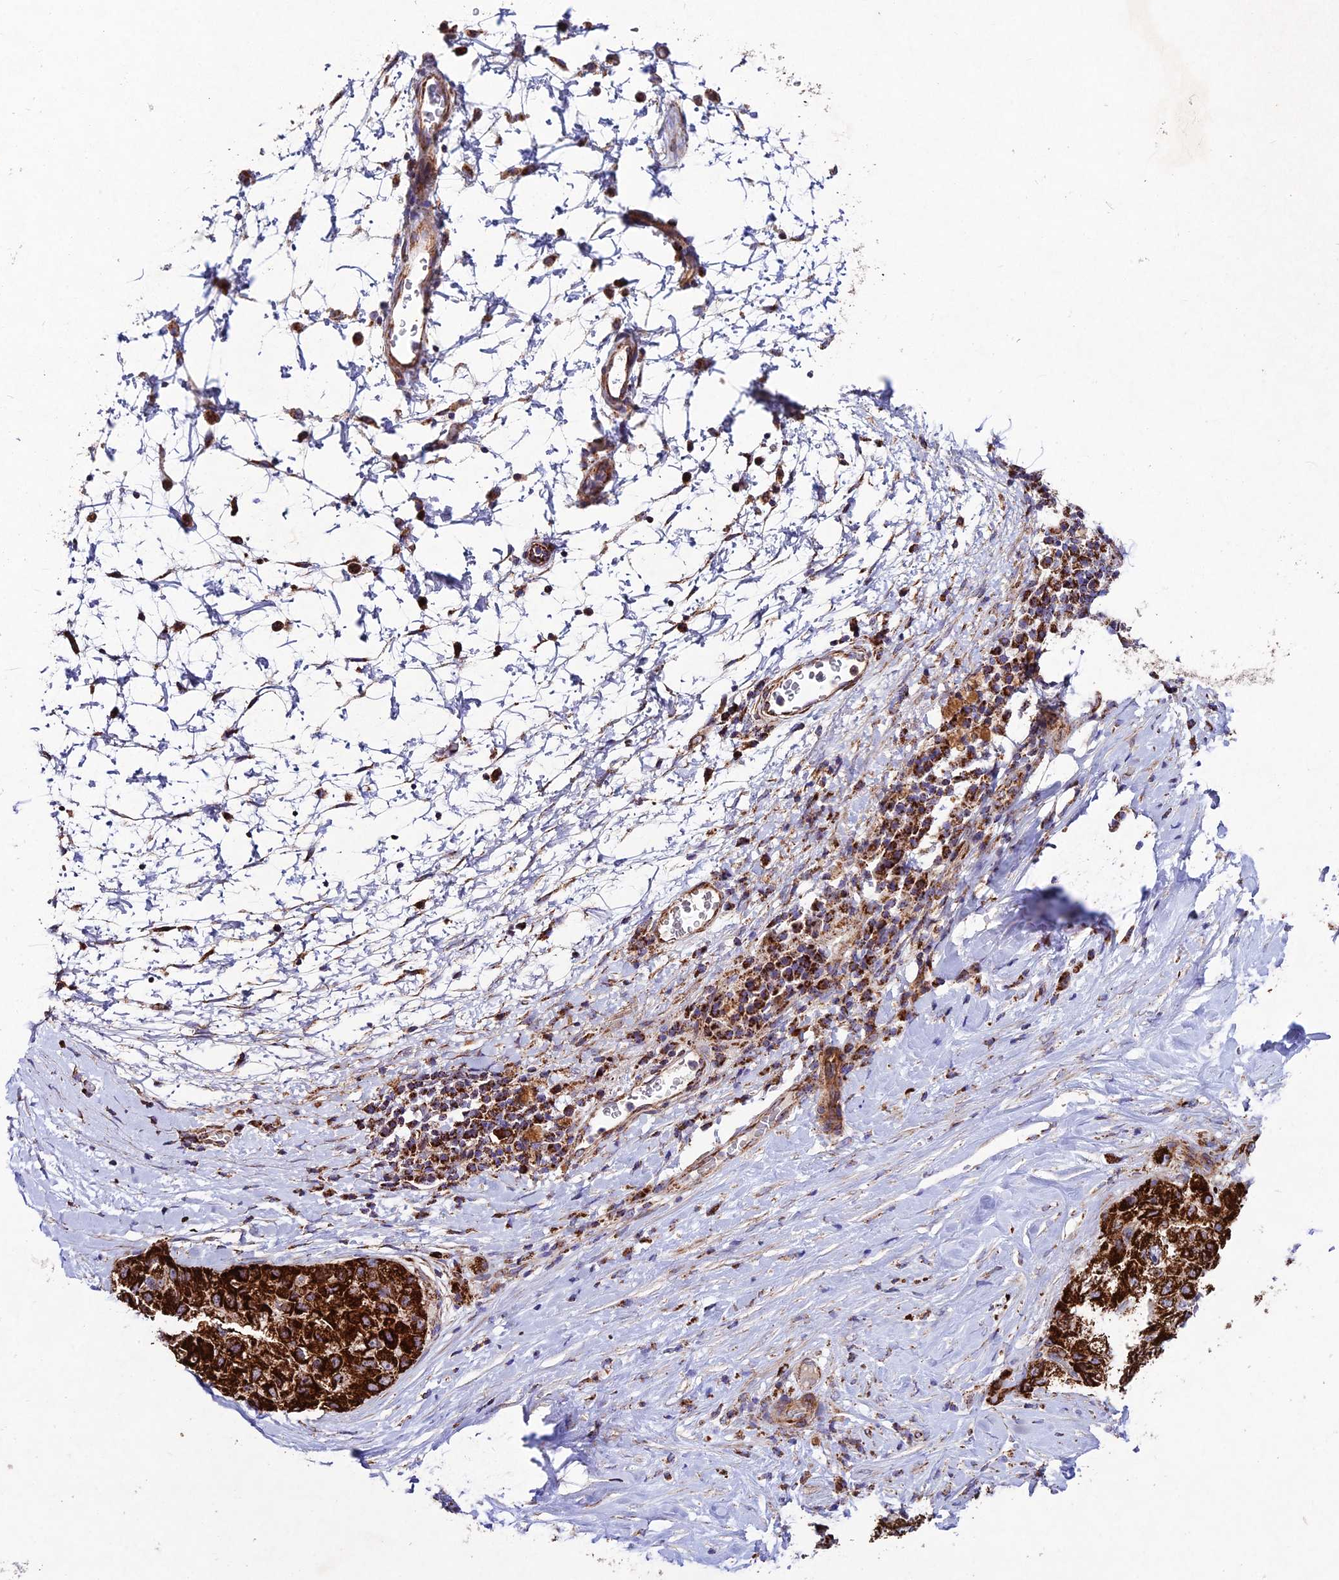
{"staining": {"intensity": "strong", "quantity": ">75%", "location": "cytoplasmic/membranous"}, "tissue": "liver cancer", "cell_type": "Tumor cells", "image_type": "cancer", "snomed": [{"axis": "morphology", "description": "Carcinoma, Hepatocellular, NOS"}, {"axis": "topography", "description": "Liver"}], "caption": "Strong cytoplasmic/membranous protein expression is identified in about >75% of tumor cells in liver cancer (hepatocellular carcinoma).", "gene": "KHDC3L", "patient": {"sex": "male", "age": 80}}